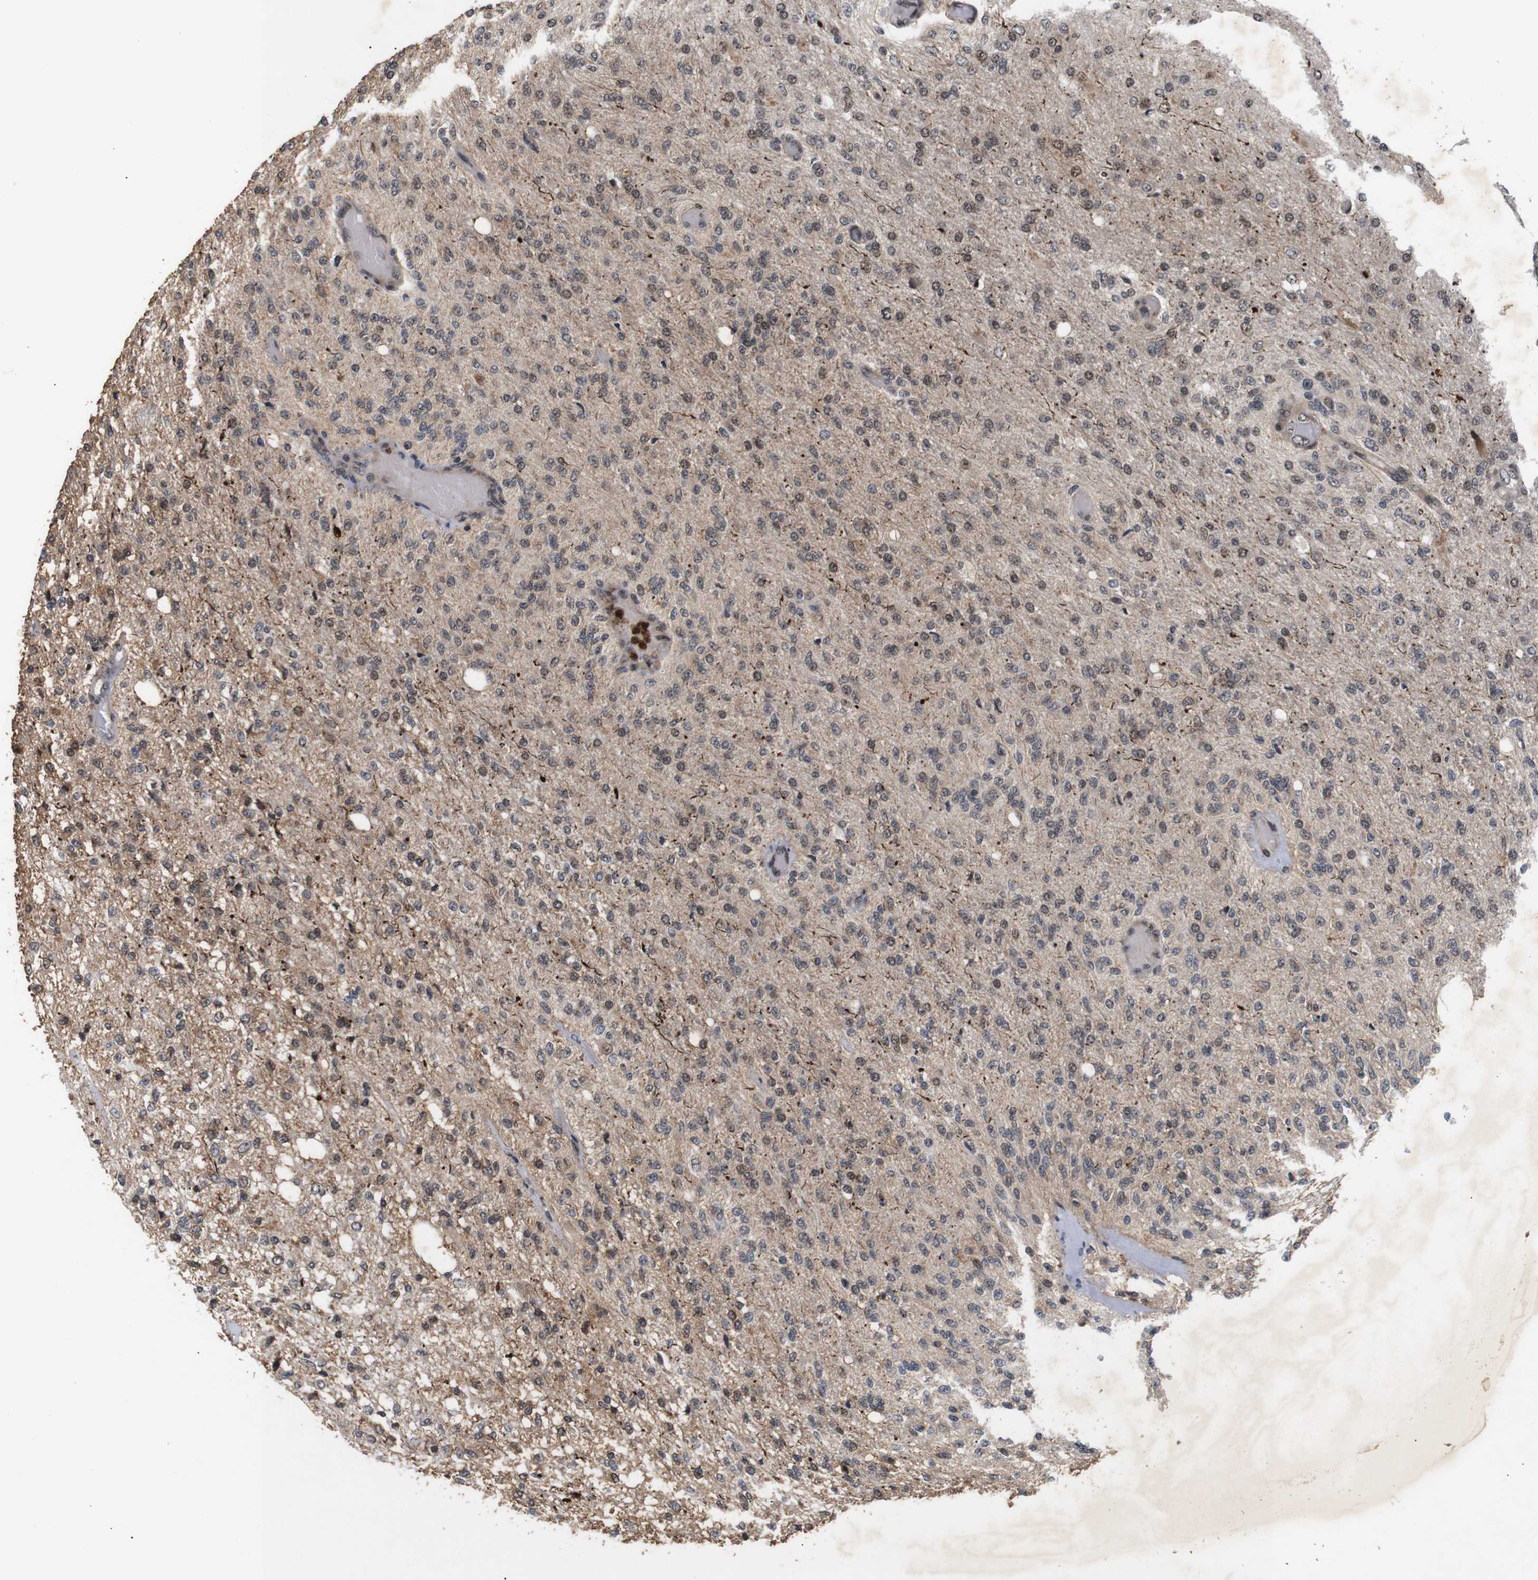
{"staining": {"intensity": "weak", "quantity": "<25%", "location": "nuclear"}, "tissue": "glioma", "cell_type": "Tumor cells", "image_type": "cancer", "snomed": [{"axis": "morphology", "description": "Normal tissue, NOS"}, {"axis": "morphology", "description": "Glioma, malignant, High grade"}, {"axis": "topography", "description": "Cerebral cortex"}], "caption": "Photomicrograph shows no protein staining in tumor cells of glioma tissue. (DAB immunohistochemistry visualized using brightfield microscopy, high magnification).", "gene": "KIF23", "patient": {"sex": "male", "age": 77}}